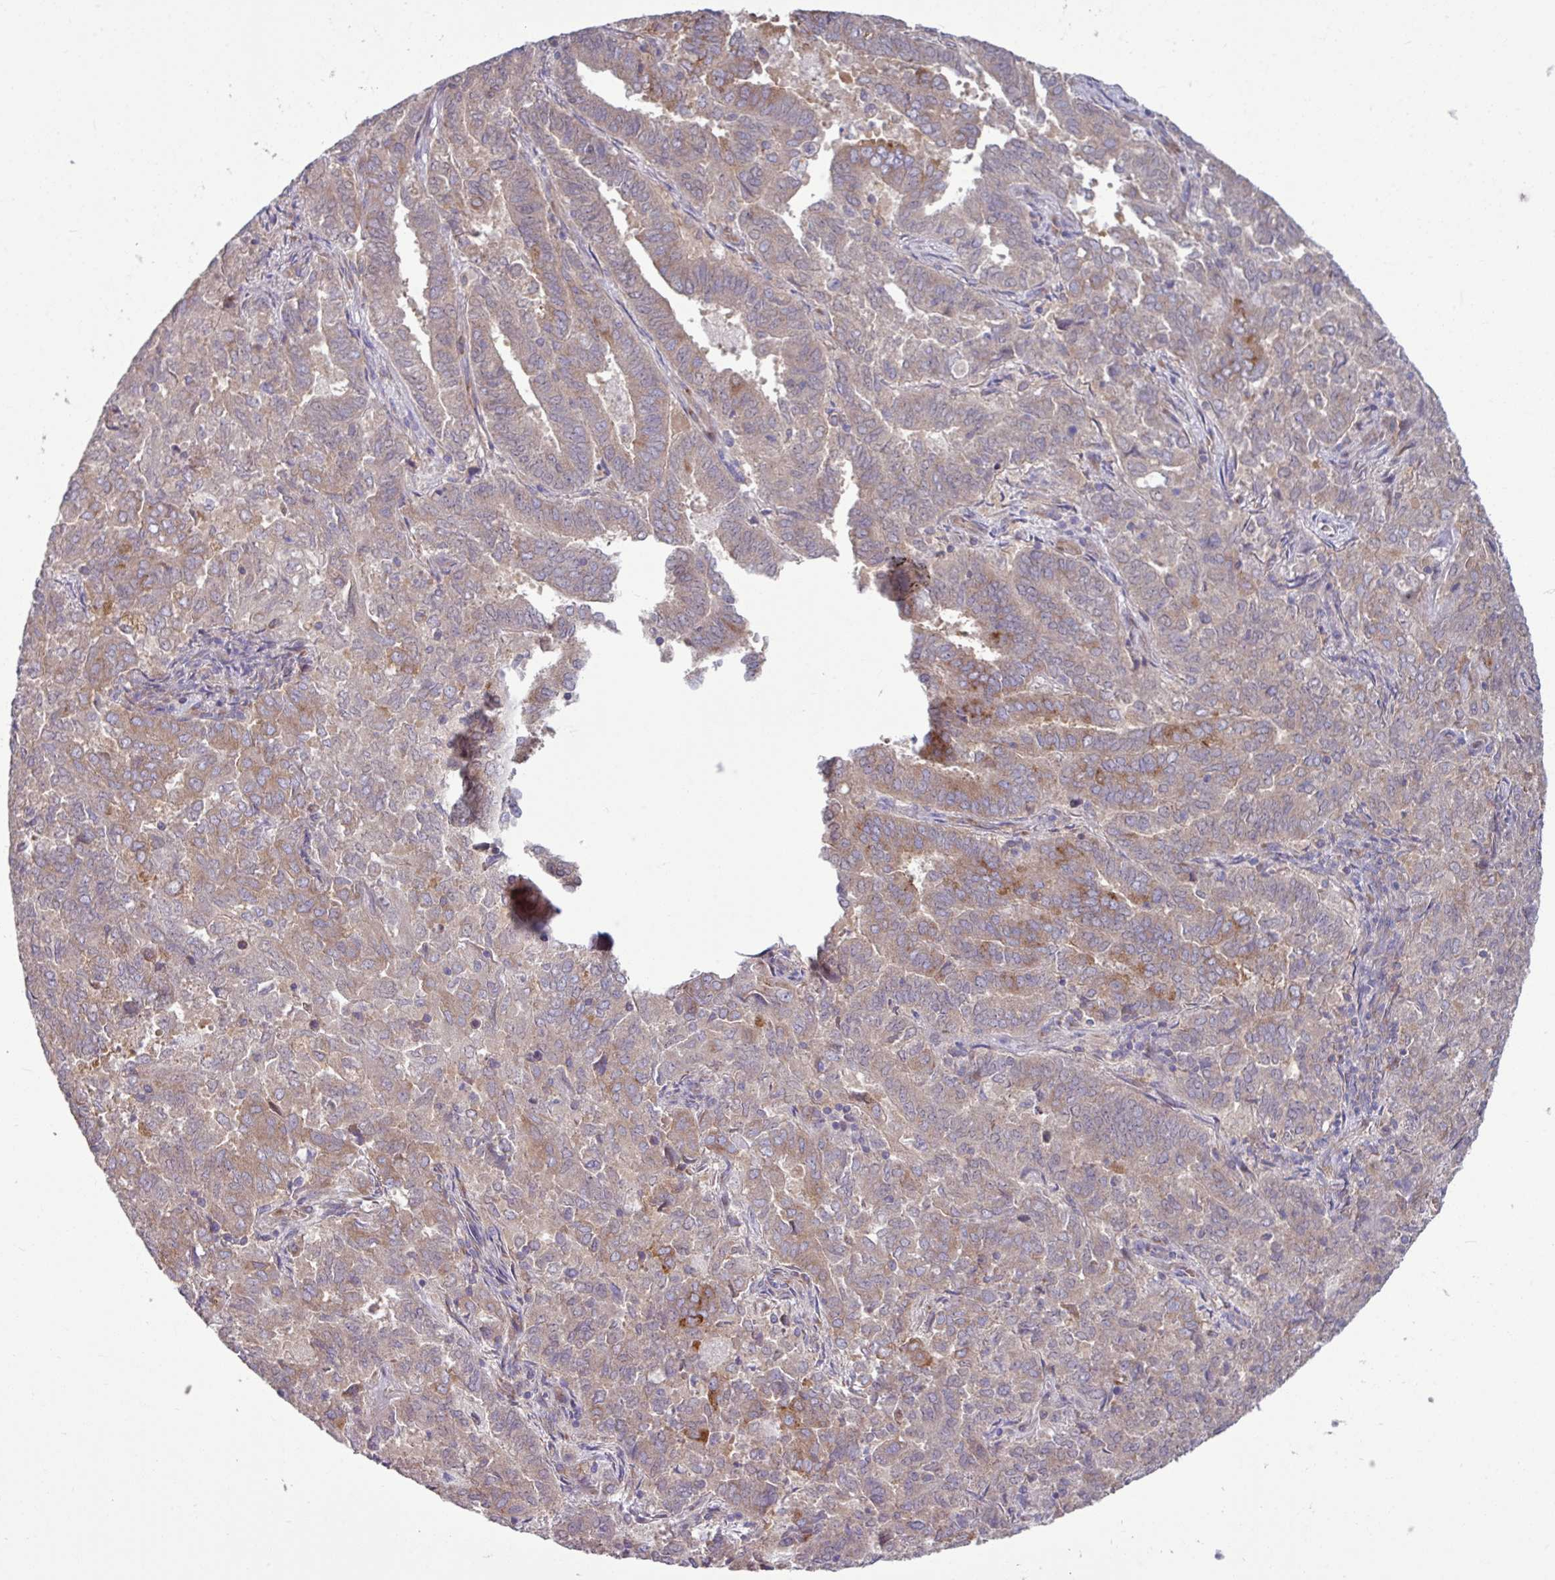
{"staining": {"intensity": "moderate", "quantity": "25%-75%", "location": "cytoplasmic/membranous"}, "tissue": "endometrial cancer", "cell_type": "Tumor cells", "image_type": "cancer", "snomed": [{"axis": "morphology", "description": "Adenocarcinoma, NOS"}, {"axis": "topography", "description": "Endometrium"}], "caption": "Protein expression analysis of endometrial adenocarcinoma demonstrates moderate cytoplasmic/membranous positivity in about 25%-75% of tumor cells.", "gene": "LSM12", "patient": {"sex": "female", "age": 72}}